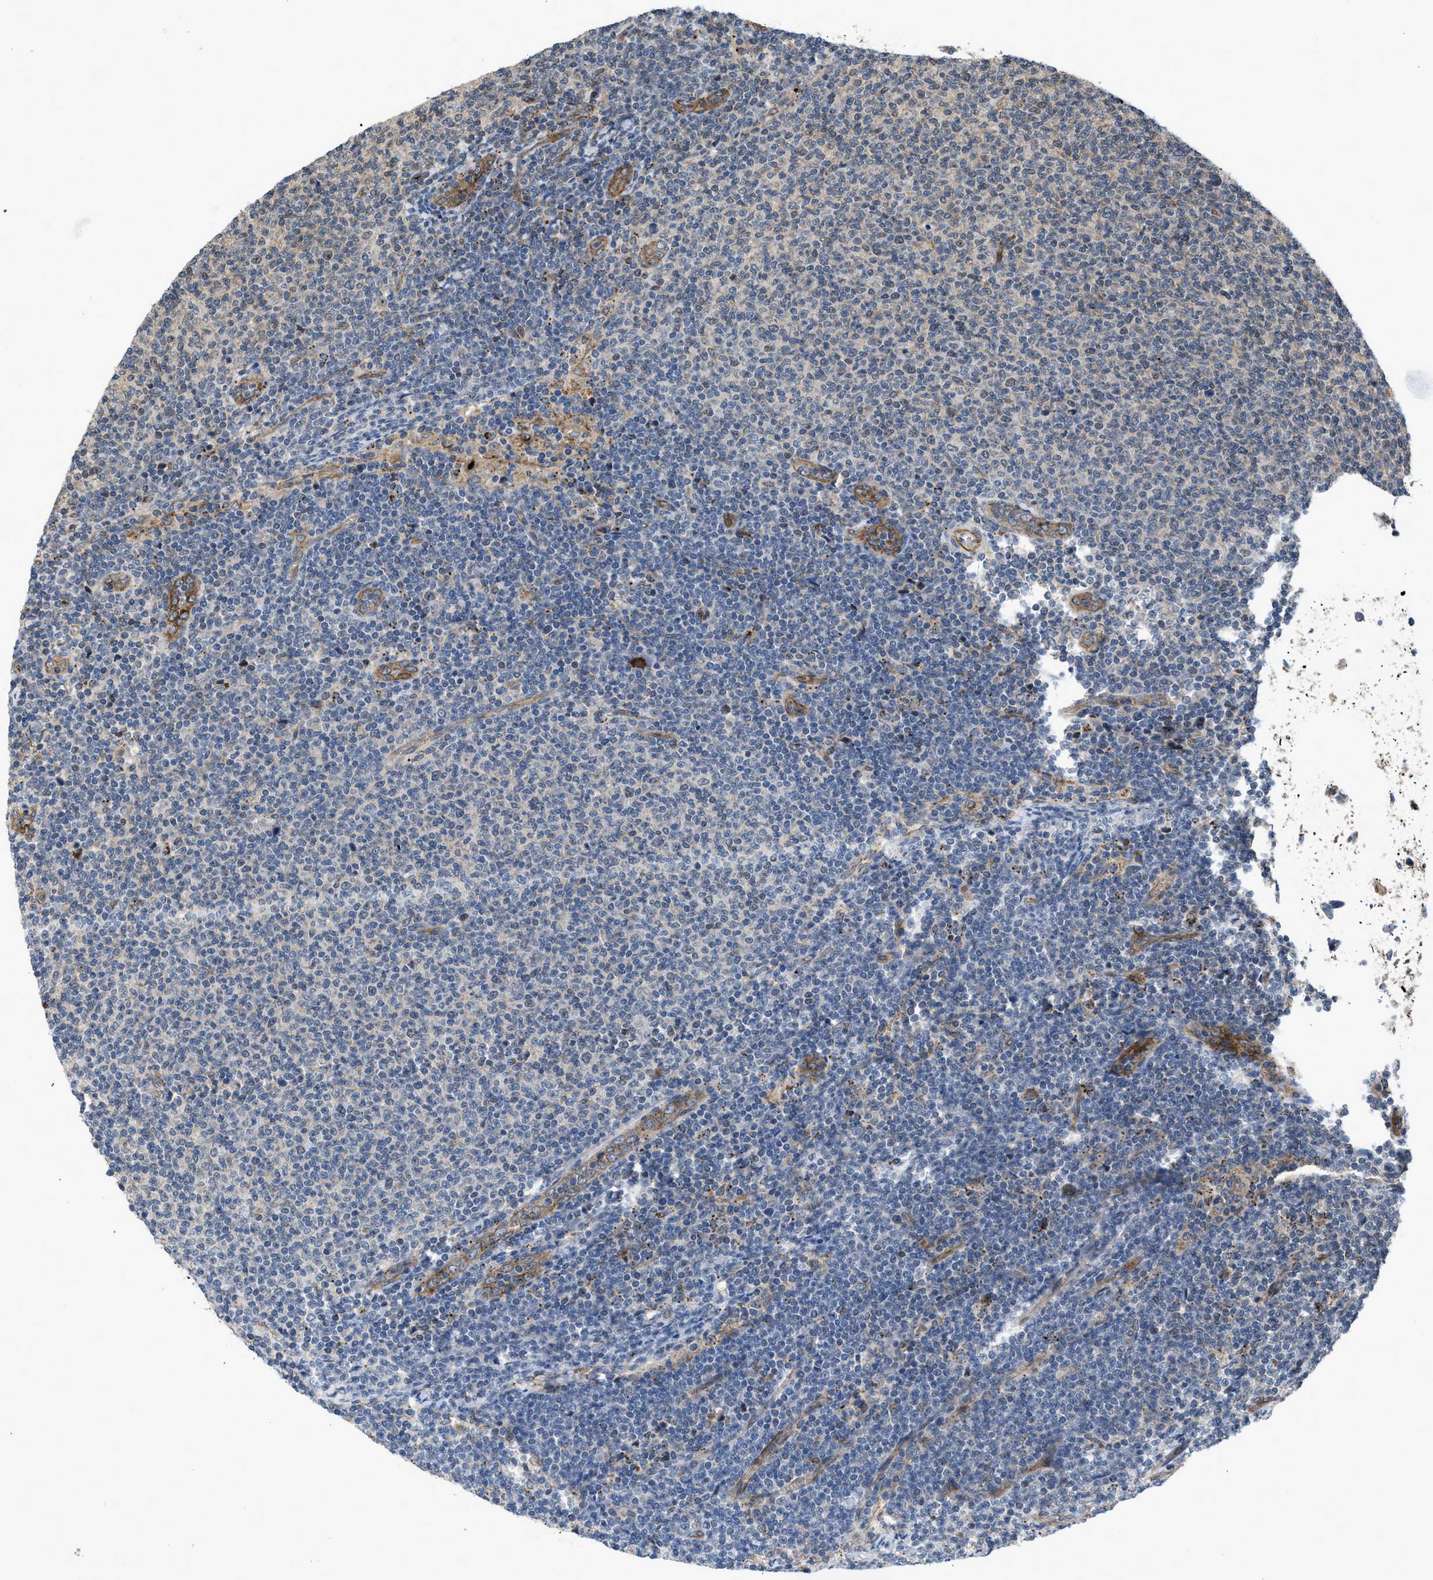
{"staining": {"intensity": "negative", "quantity": "none", "location": "none"}, "tissue": "lymphoma", "cell_type": "Tumor cells", "image_type": "cancer", "snomed": [{"axis": "morphology", "description": "Malignant lymphoma, non-Hodgkin's type, Low grade"}, {"axis": "topography", "description": "Lymph node"}], "caption": "A photomicrograph of human lymphoma is negative for staining in tumor cells.", "gene": "GPATCH2L", "patient": {"sex": "male", "age": 66}}